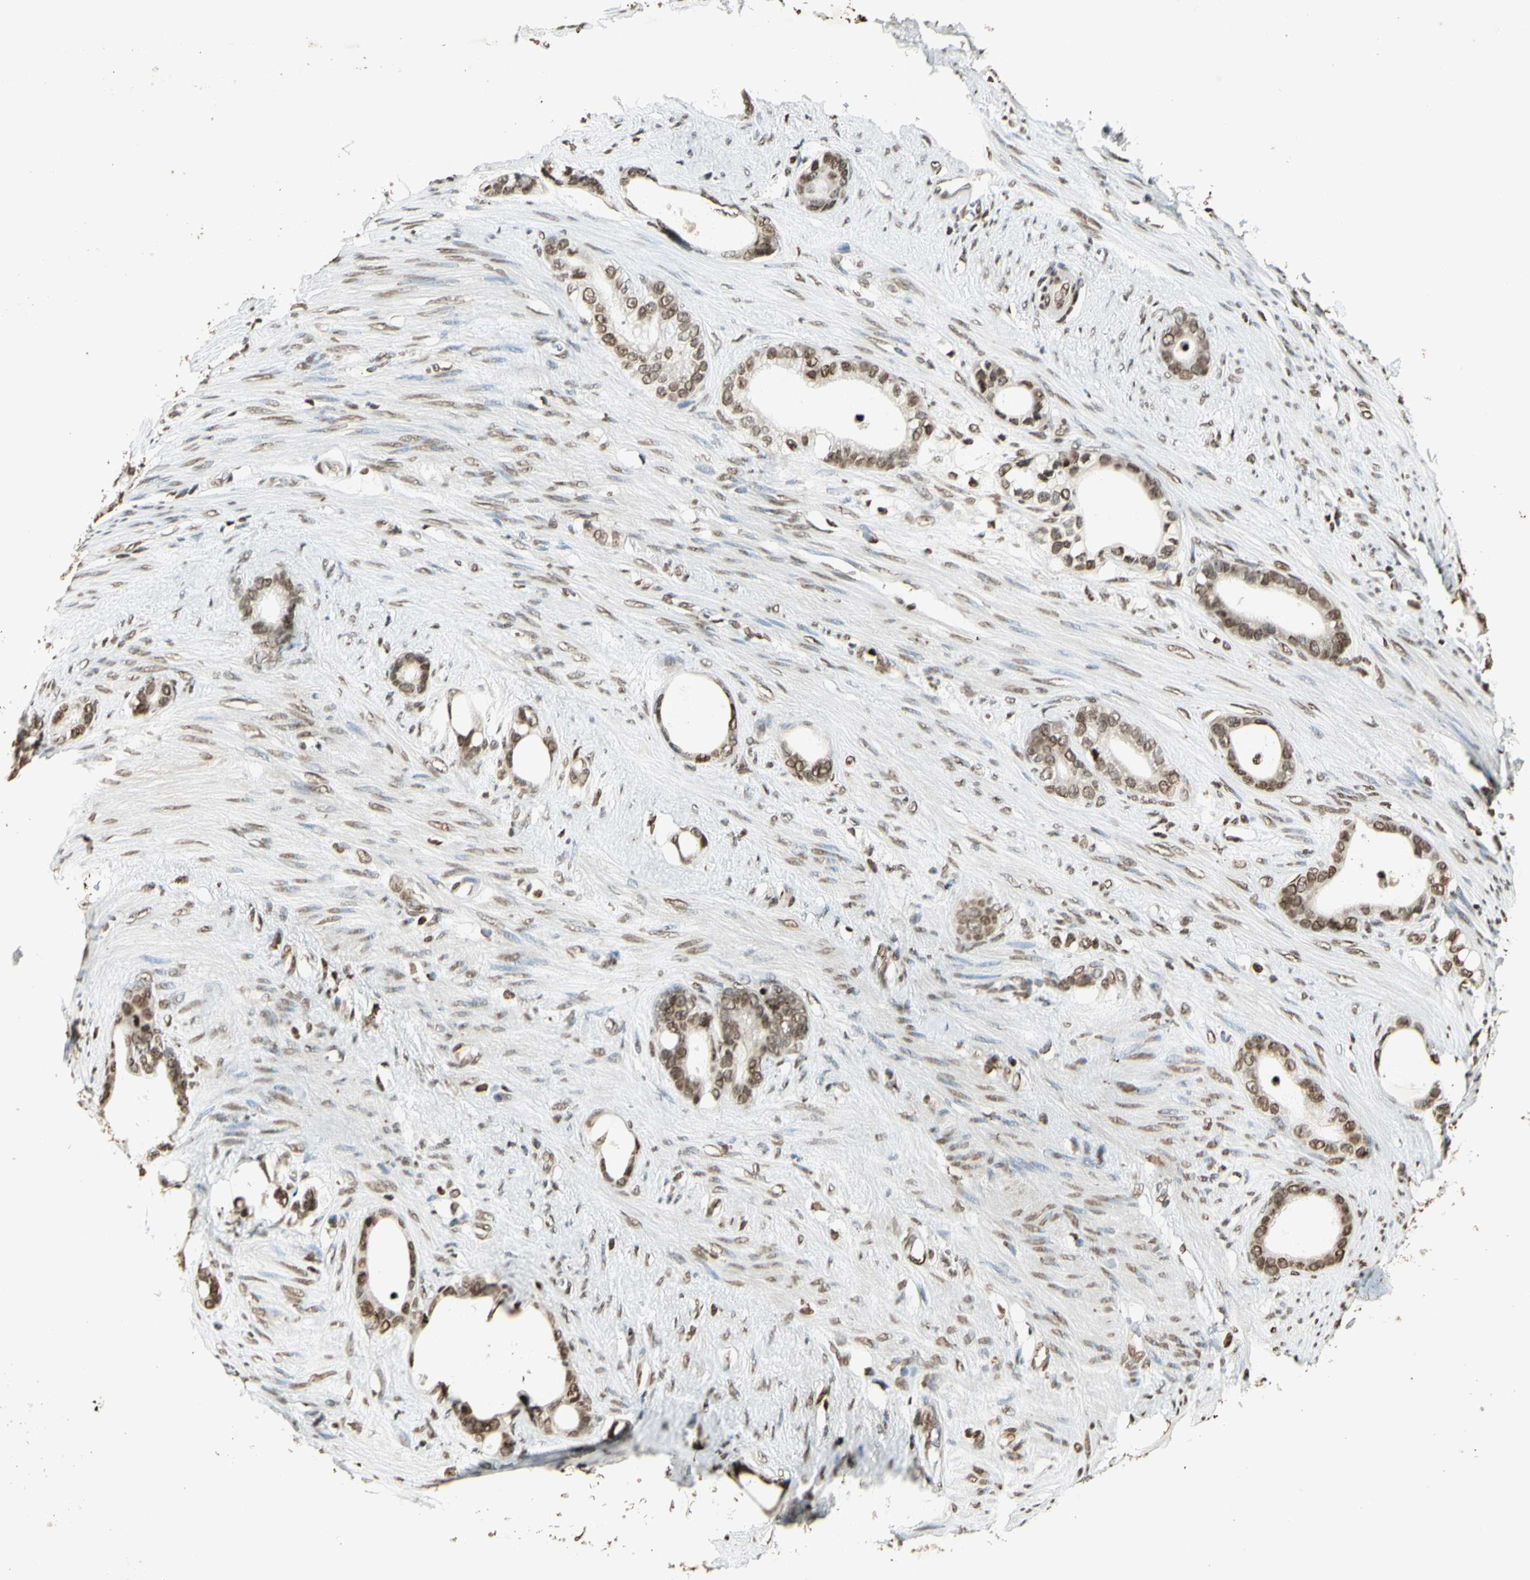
{"staining": {"intensity": "moderate", "quantity": ">75%", "location": "cytoplasmic/membranous,nuclear"}, "tissue": "stomach cancer", "cell_type": "Tumor cells", "image_type": "cancer", "snomed": [{"axis": "morphology", "description": "Adenocarcinoma, NOS"}, {"axis": "topography", "description": "Stomach"}], "caption": "Human stomach adenocarcinoma stained with a protein marker shows moderate staining in tumor cells.", "gene": "RORA", "patient": {"sex": "female", "age": 75}}